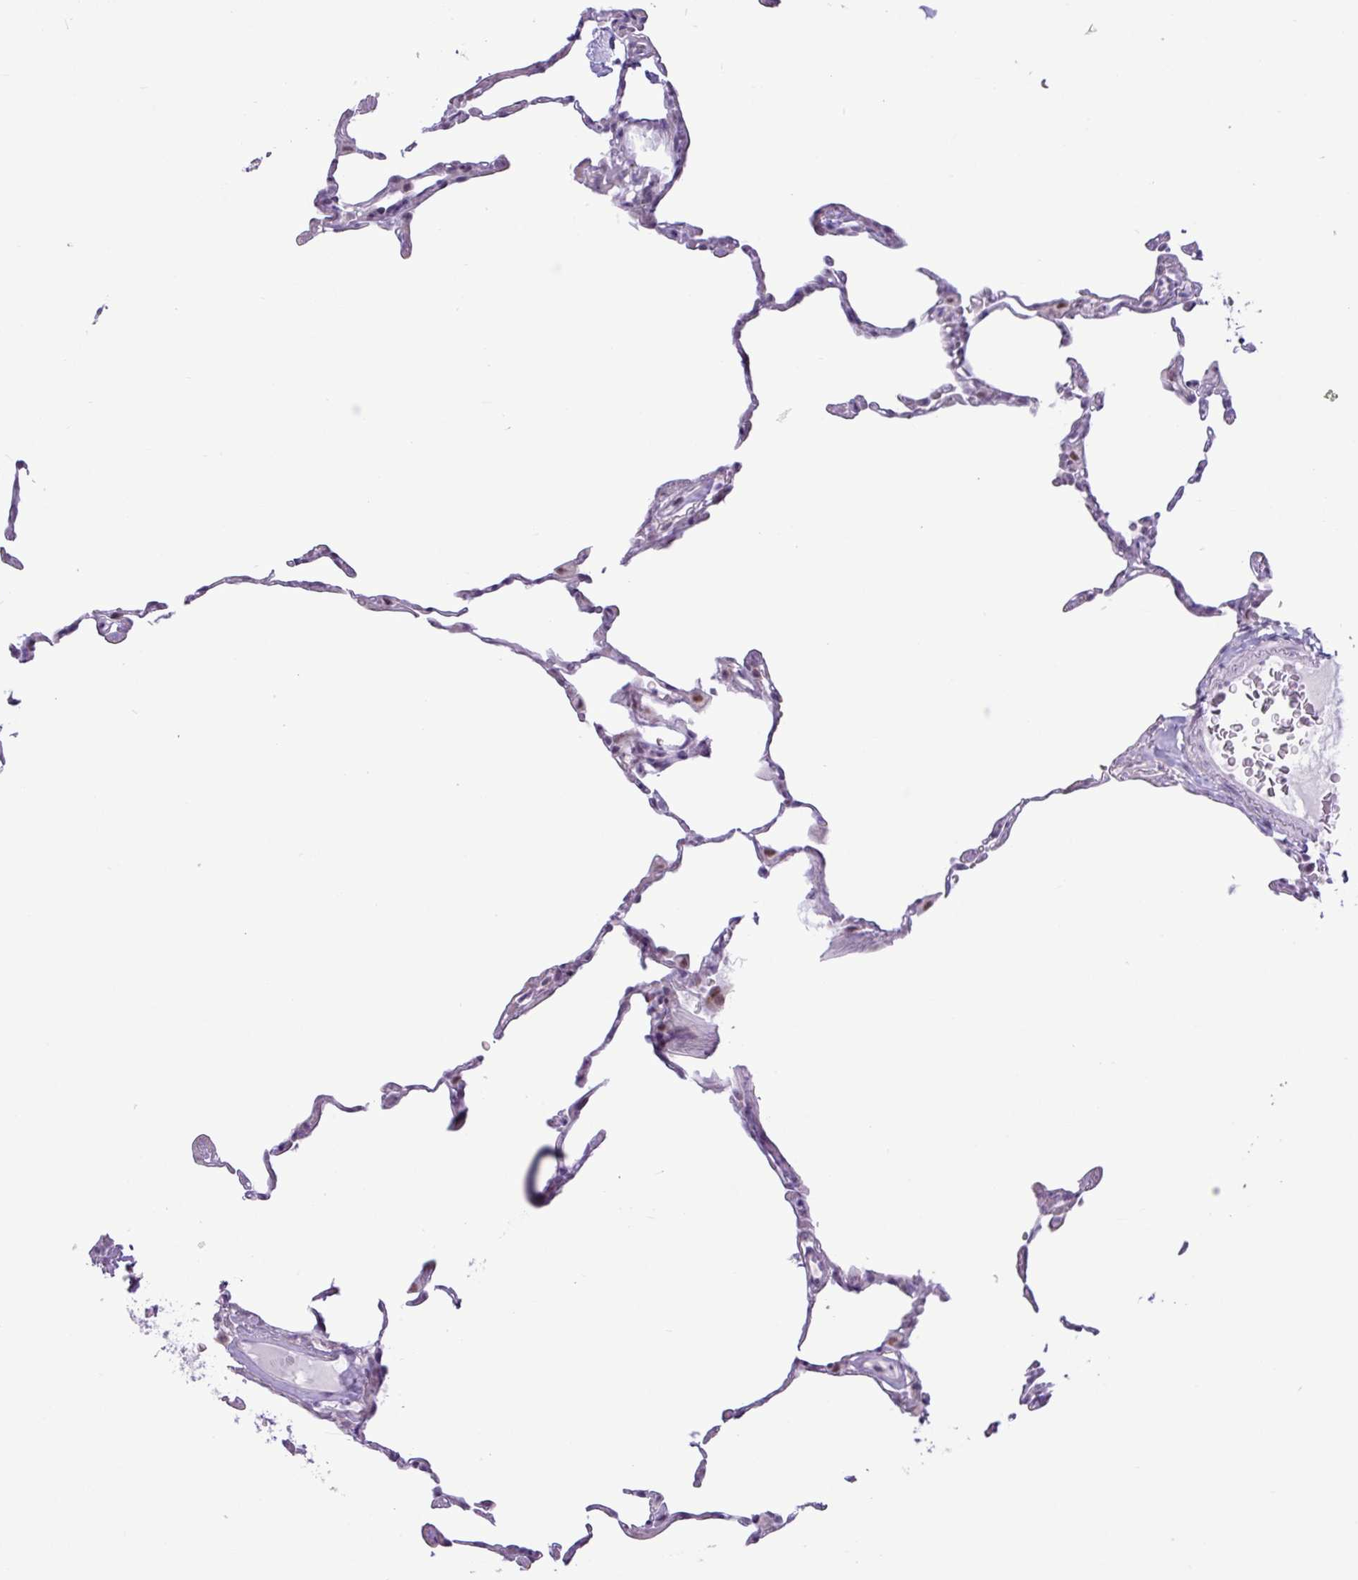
{"staining": {"intensity": "negative", "quantity": "none", "location": "none"}, "tissue": "lung", "cell_type": "Alveolar cells", "image_type": "normal", "snomed": [{"axis": "morphology", "description": "Normal tissue, NOS"}, {"axis": "topography", "description": "Lung"}], "caption": "Immunohistochemistry (IHC) photomicrograph of unremarkable lung: lung stained with DAB exhibits no significant protein positivity in alveolar cells.", "gene": "ELOA2", "patient": {"sex": "female", "age": 57}}